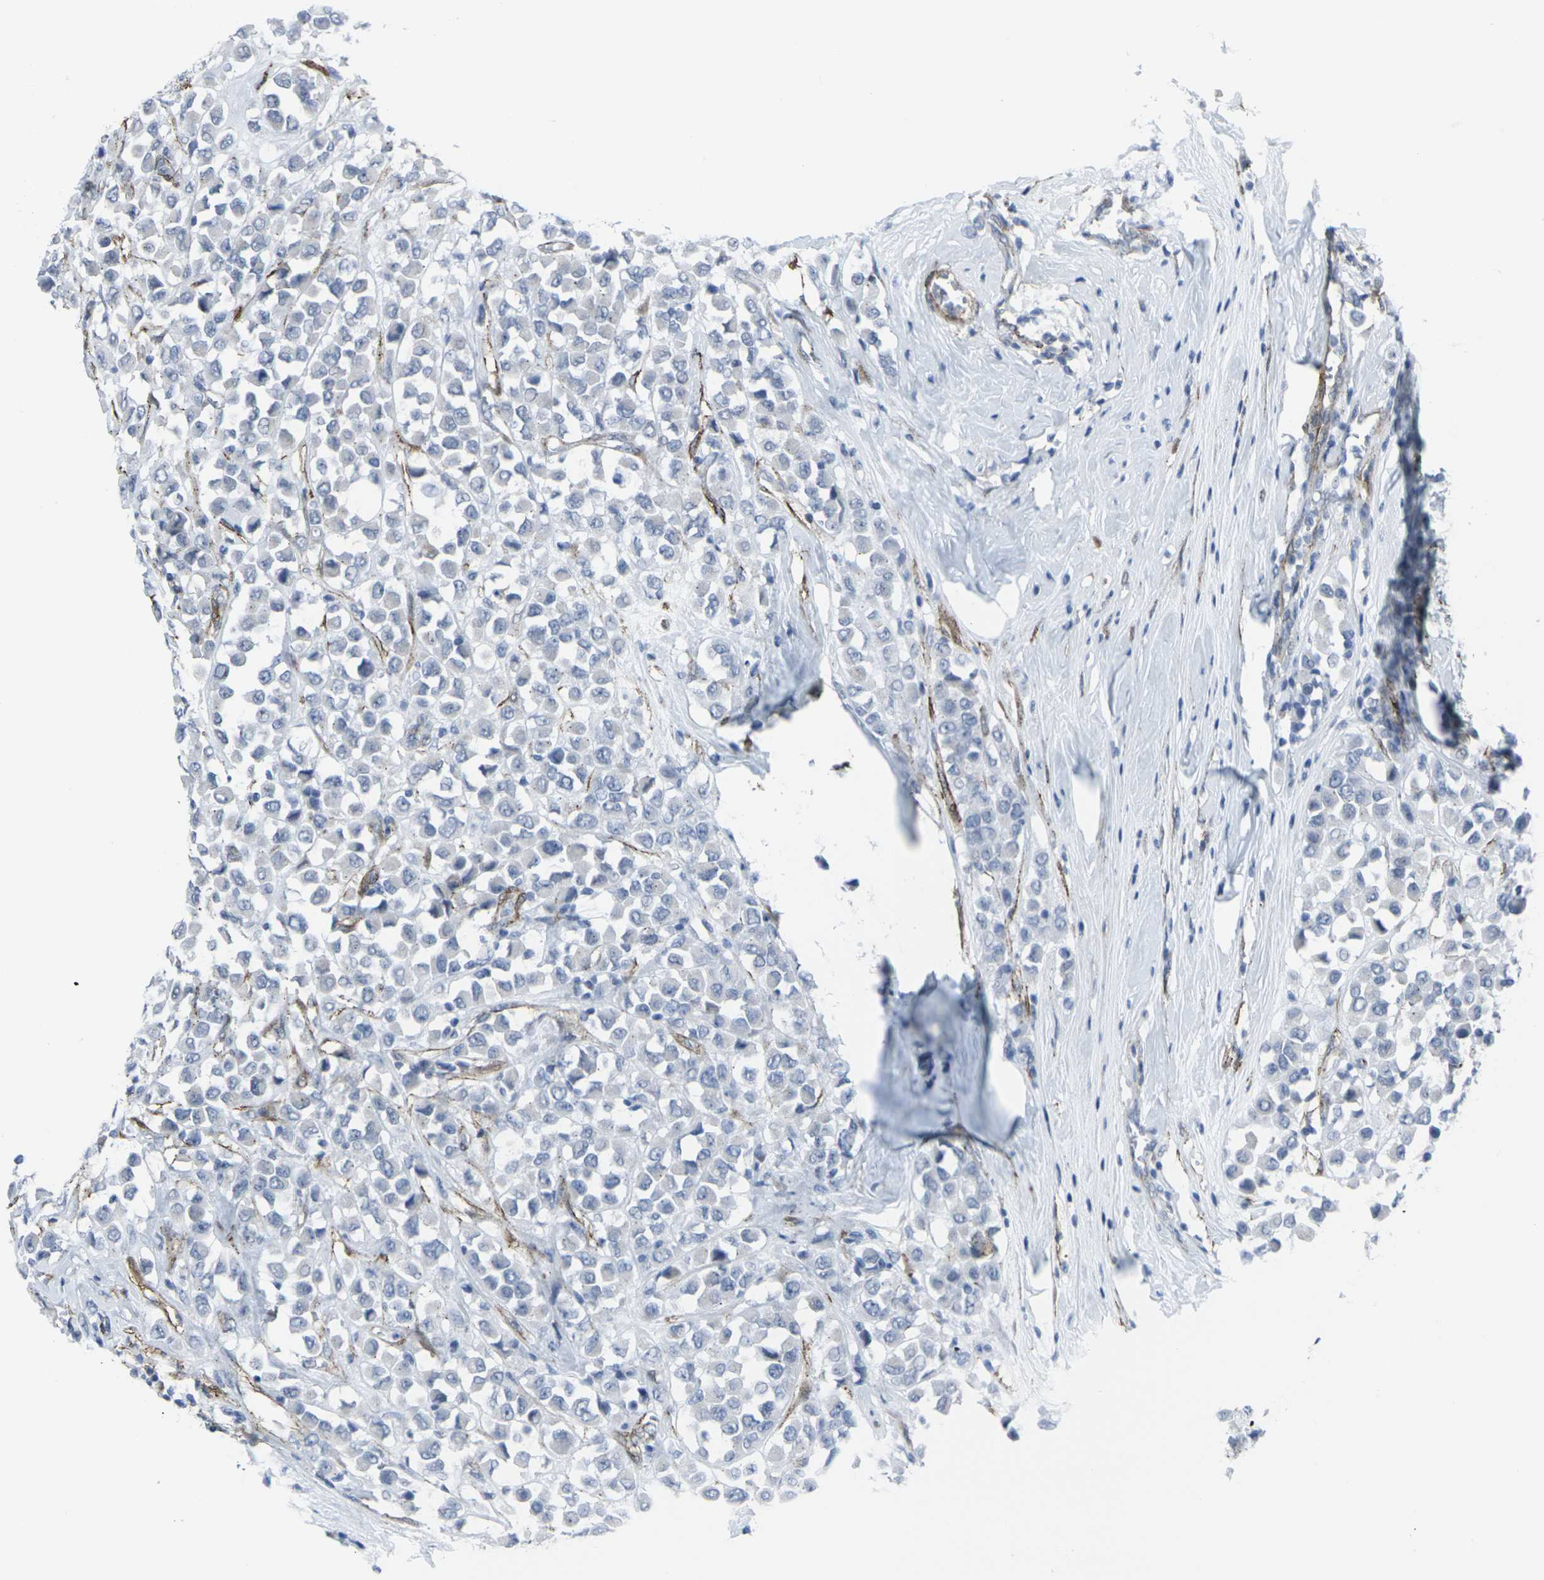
{"staining": {"intensity": "negative", "quantity": "none", "location": "none"}, "tissue": "breast cancer", "cell_type": "Tumor cells", "image_type": "cancer", "snomed": [{"axis": "morphology", "description": "Duct carcinoma"}, {"axis": "topography", "description": "Breast"}], "caption": "Protein analysis of intraductal carcinoma (breast) reveals no significant staining in tumor cells.", "gene": "CDH11", "patient": {"sex": "female", "age": 61}}